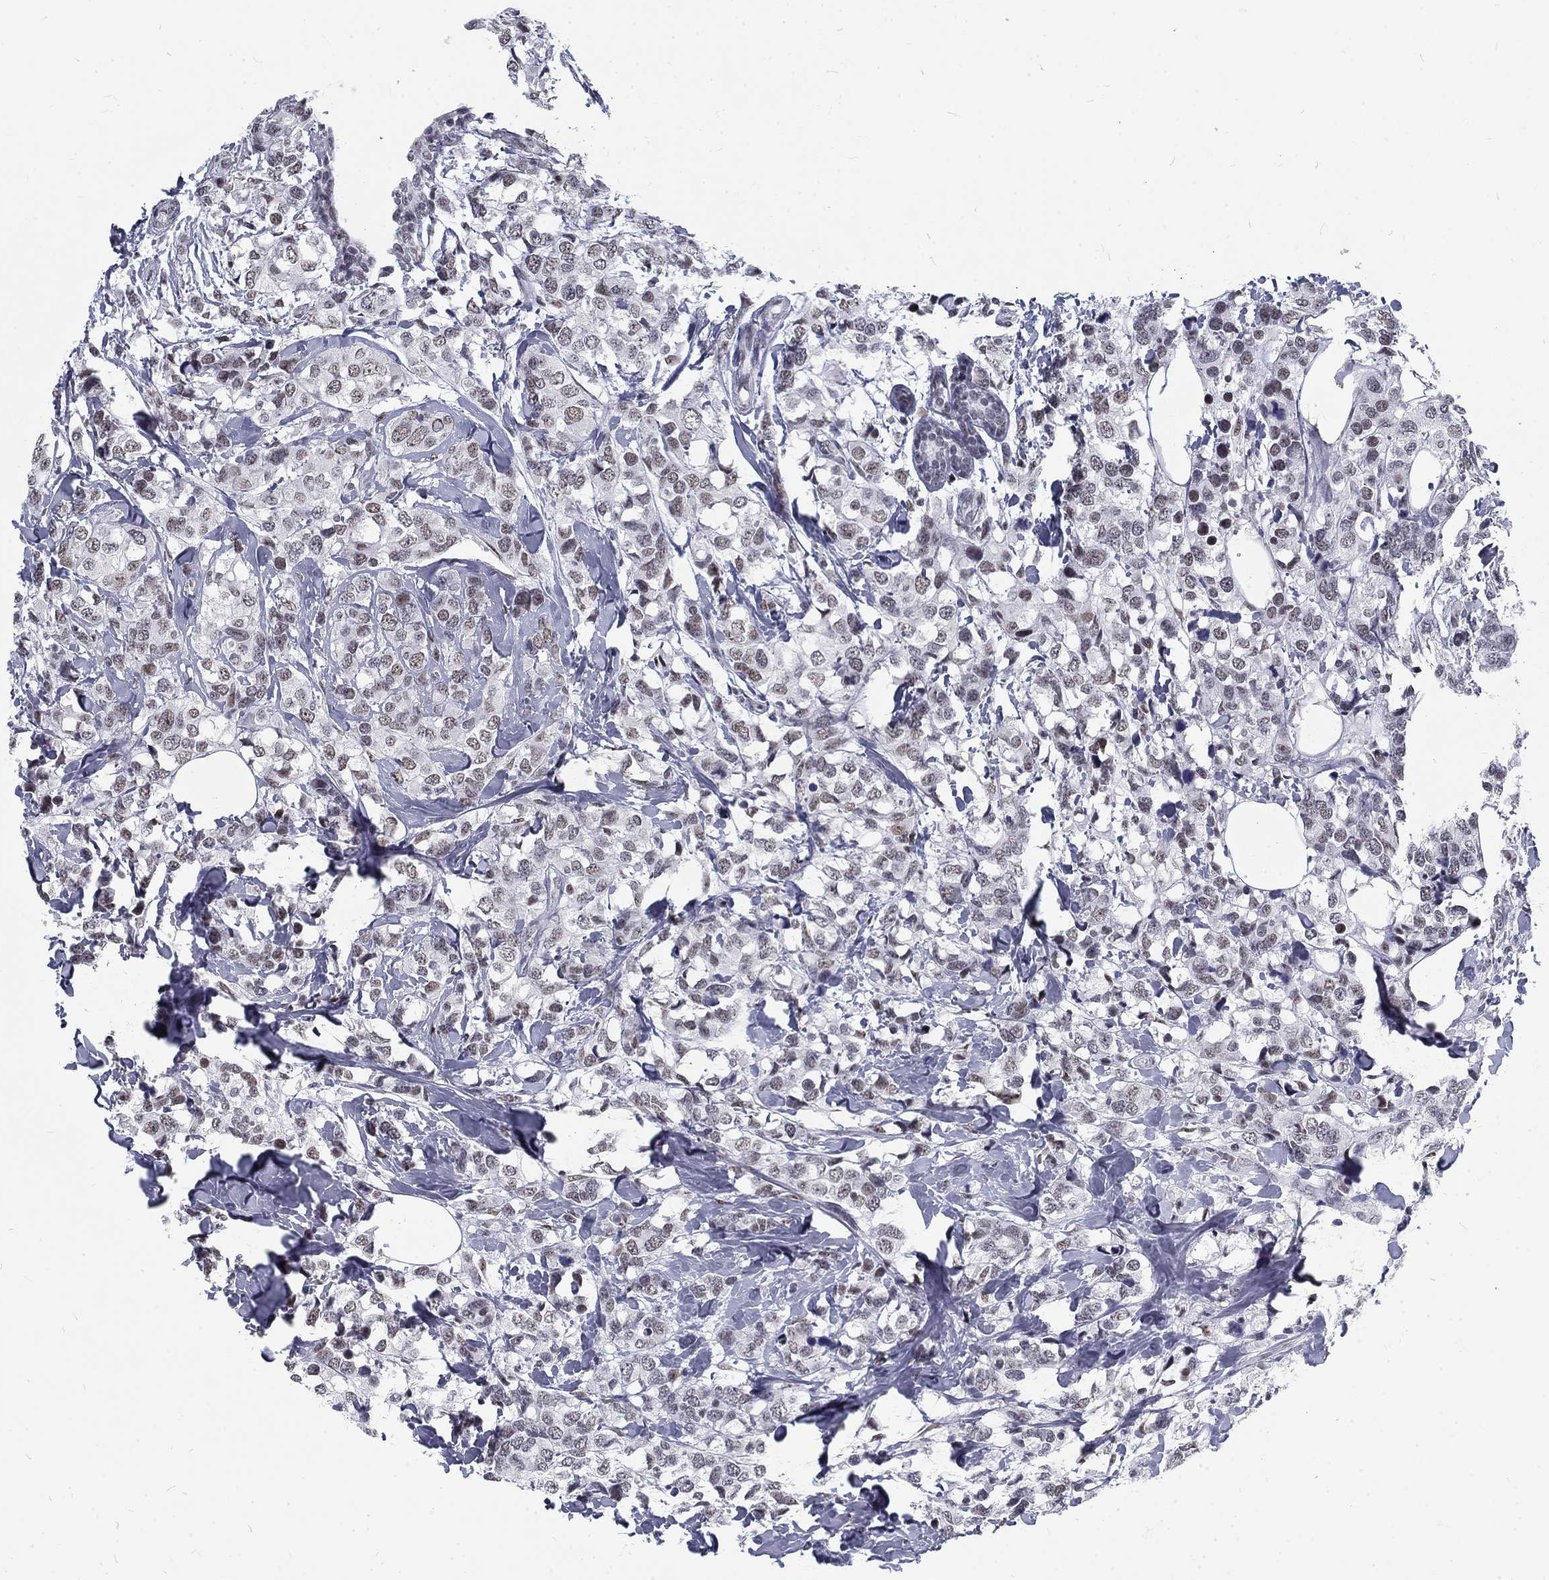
{"staining": {"intensity": "weak", "quantity": "25%-75%", "location": "nuclear"}, "tissue": "breast cancer", "cell_type": "Tumor cells", "image_type": "cancer", "snomed": [{"axis": "morphology", "description": "Lobular carcinoma"}, {"axis": "topography", "description": "Breast"}], "caption": "Weak nuclear positivity is appreciated in about 25%-75% of tumor cells in lobular carcinoma (breast).", "gene": "SNORC", "patient": {"sex": "female", "age": 59}}